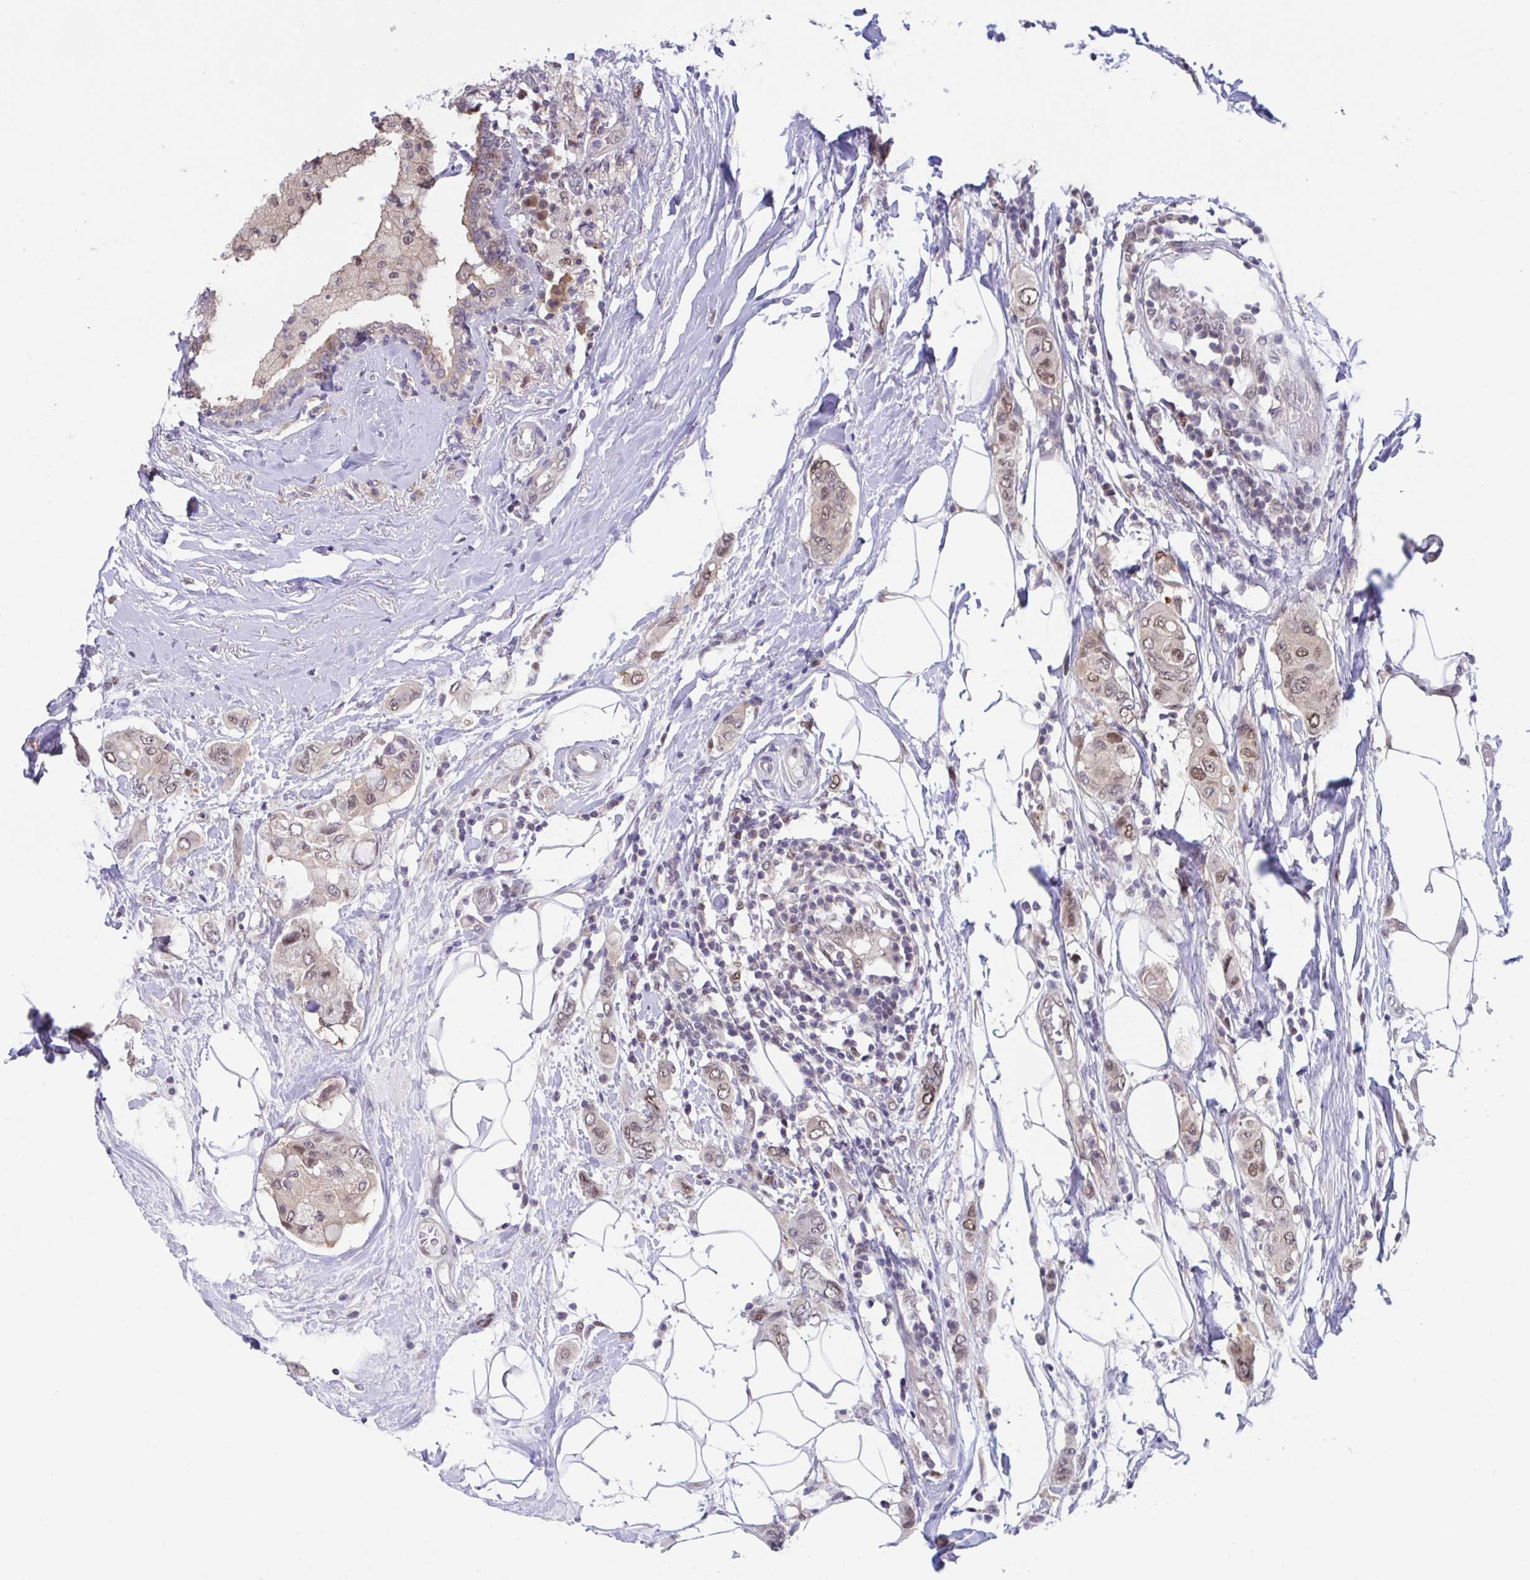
{"staining": {"intensity": "moderate", "quantity": "25%-75%", "location": "nuclear"}, "tissue": "breast cancer", "cell_type": "Tumor cells", "image_type": "cancer", "snomed": [{"axis": "morphology", "description": "Lobular carcinoma"}, {"axis": "topography", "description": "Breast"}], "caption": "Breast lobular carcinoma tissue exhibits moderate nuclear positivity in approximately 25%-75% of tumor cells (DAB (3,3'-diaminobenzidine) = brown stain, brightfield microscopy at high magnification).", "gene": "ZNF444", "patient": {"sex": "female", "age": 51}}